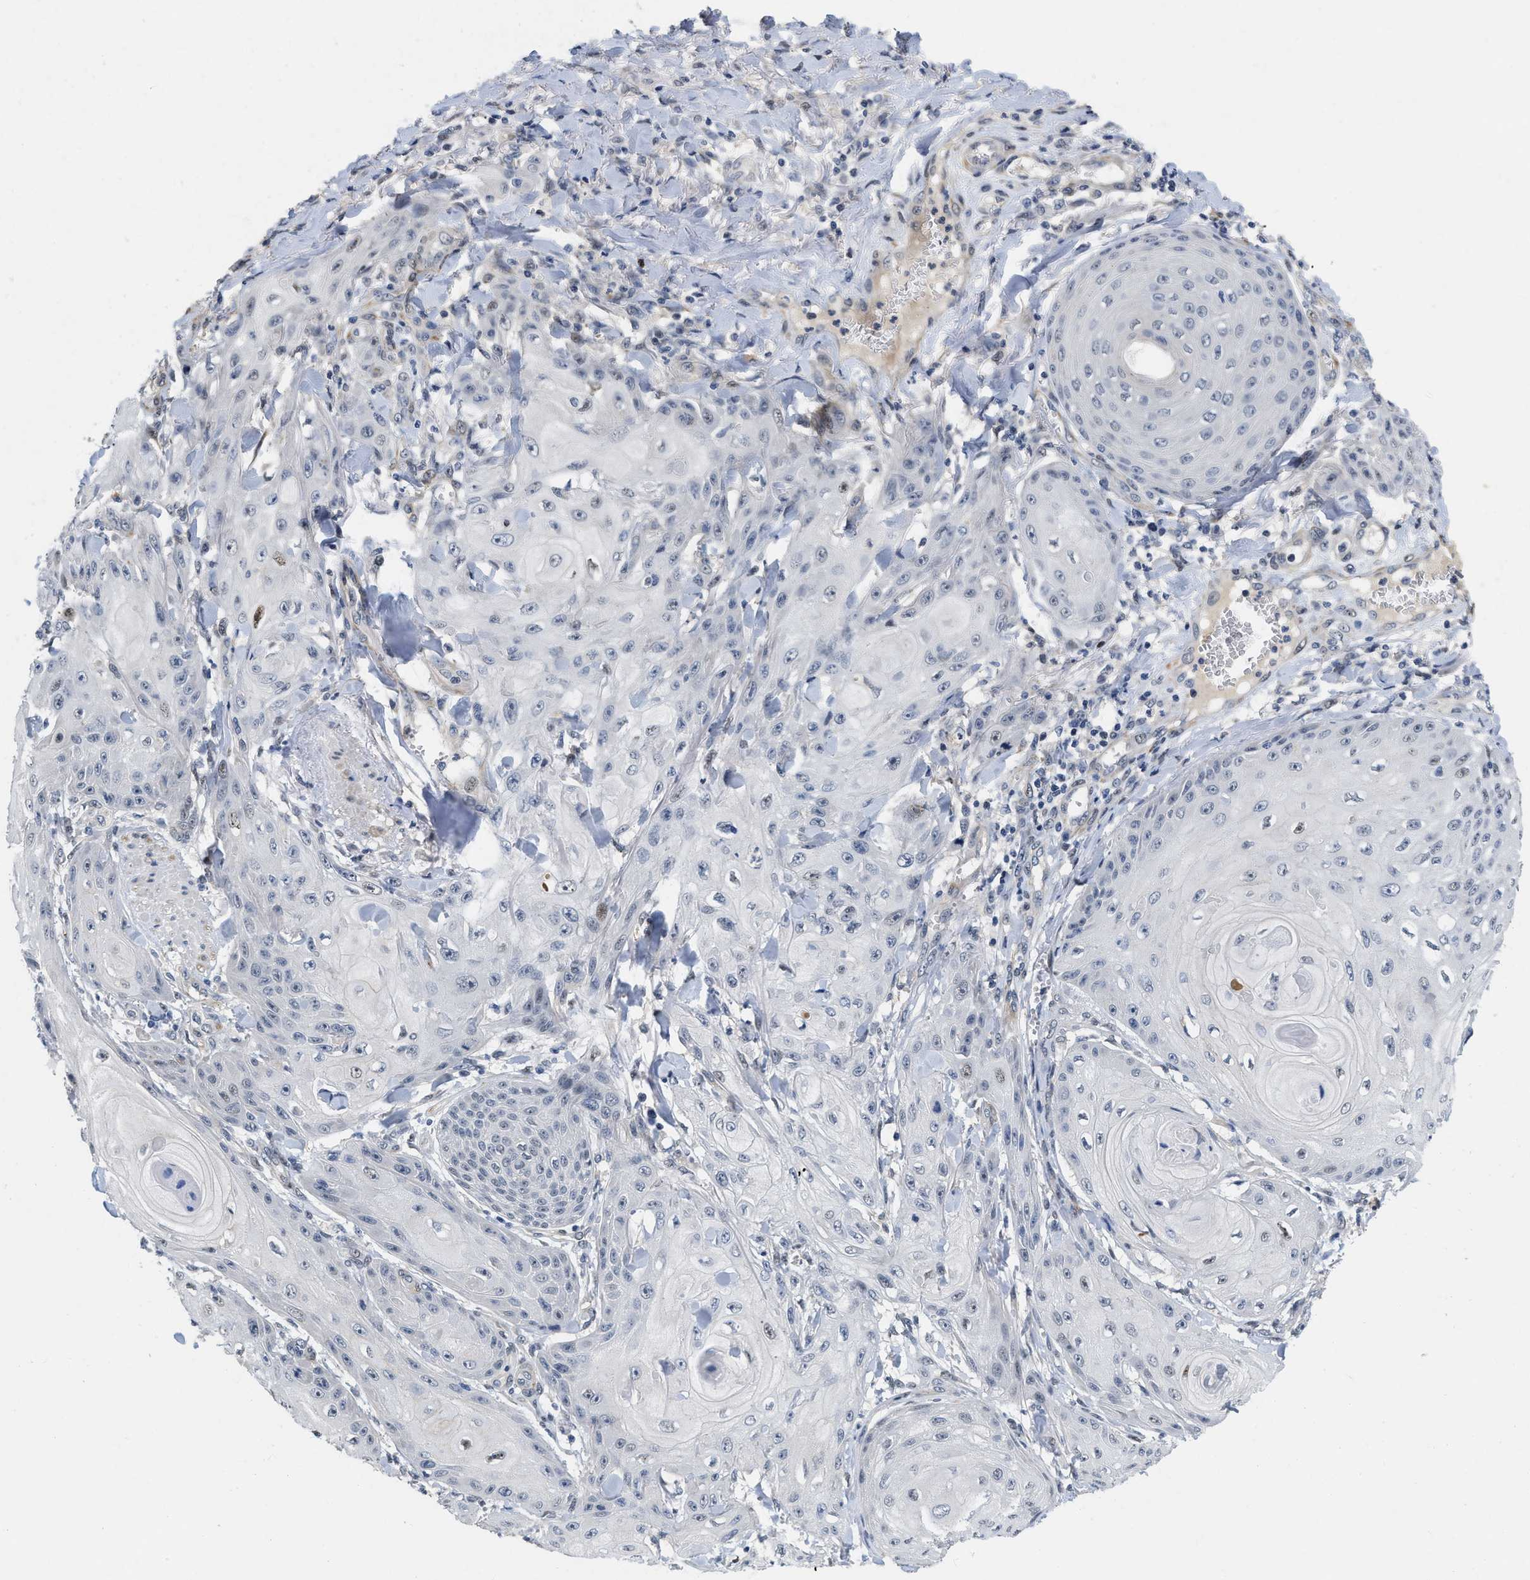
{"staining": {"intensity": "negative", "quantity": "none", "location": "none"}, "tissue": "skin cancer", "cell_type": "Tumor cells", "image_type": "cancer", "snomed": [{"axis": "morphology", "description": "Squamous cell carcinoma, NOS"}, {"axis": "topography", "description": "Skin"}], "caption": "An immunohistochemistry (IHC) histopathology image of skin cancer (squamous cell carcinoma) is shown. There is no staining in tumor cells of skin cancer (squamous cell carcinoma). (Brightfield microscopy of DAB (3,3'-diaminobenzidine) immunohistochemistry at high magnification).", "gene": "VIP", "patient": {"sex": "male", "age": 74}}